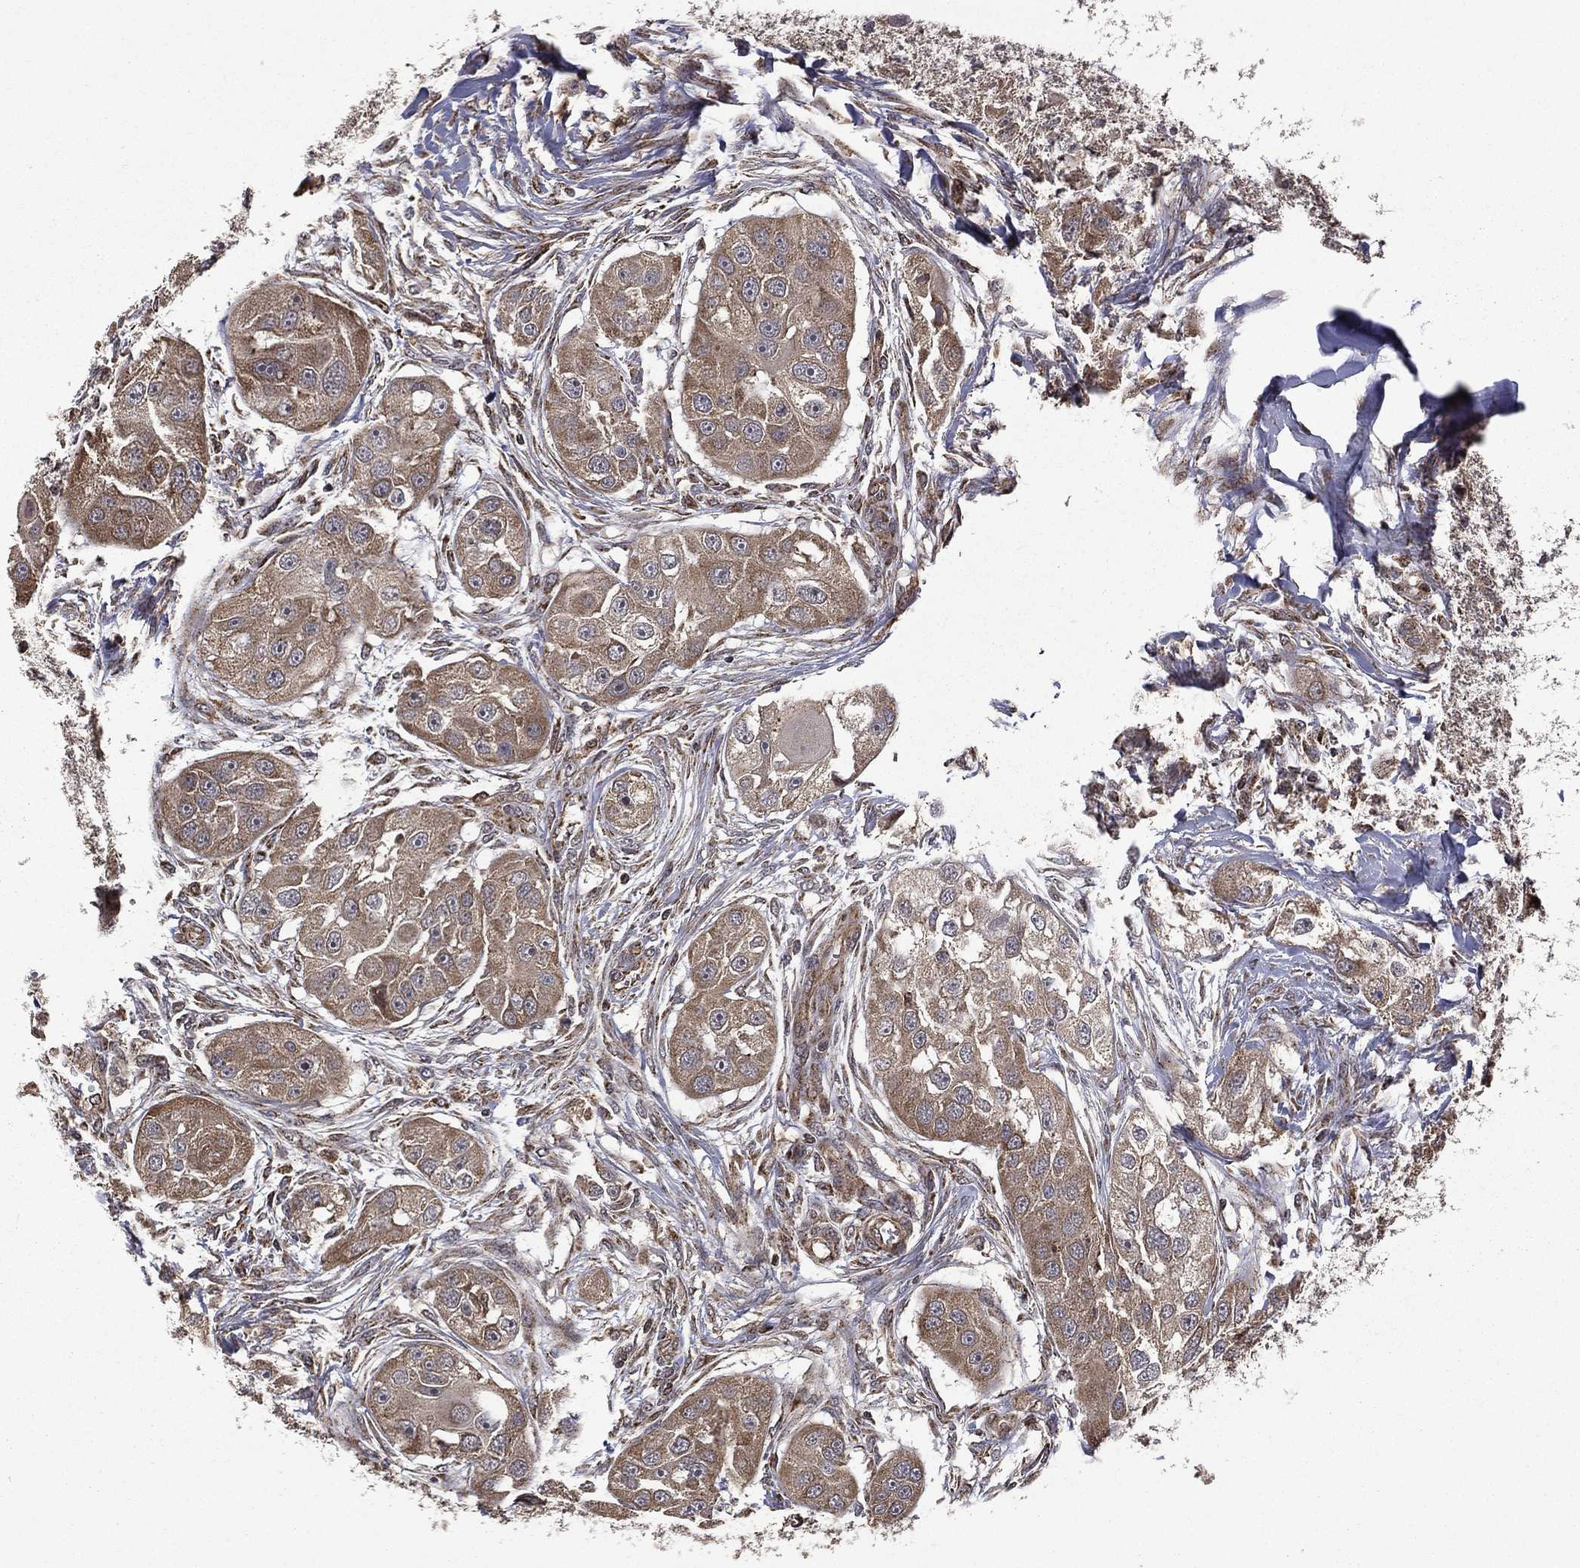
{"staining": {"intensity": "weak", "quantity": ">75%", "location": "cytoplasmic/membranous"}, "tissue": "head and neck cancer", "cell_type": "Tumor cells", "image_type": "cancer", "snomed": [{"axis": "morphology", "description": "Normal tissue, NOS"}, {"axis": "morphology", "description": "Squamous cell carcinoma, NOS"}, {"axis": "topography", "description": "Skeletal muscle"}, {"axis": "topography", "description": "Head-Neck"}], "caption": "Immunohistochemical staining of head and neck squamous cell carcinoma demonstrates weak cytoplasmic/membranous protein expression in approximately >75% of tumor cells.", "gene": "GIMAP6", "patient": {"sex": "male", "age": 51}}